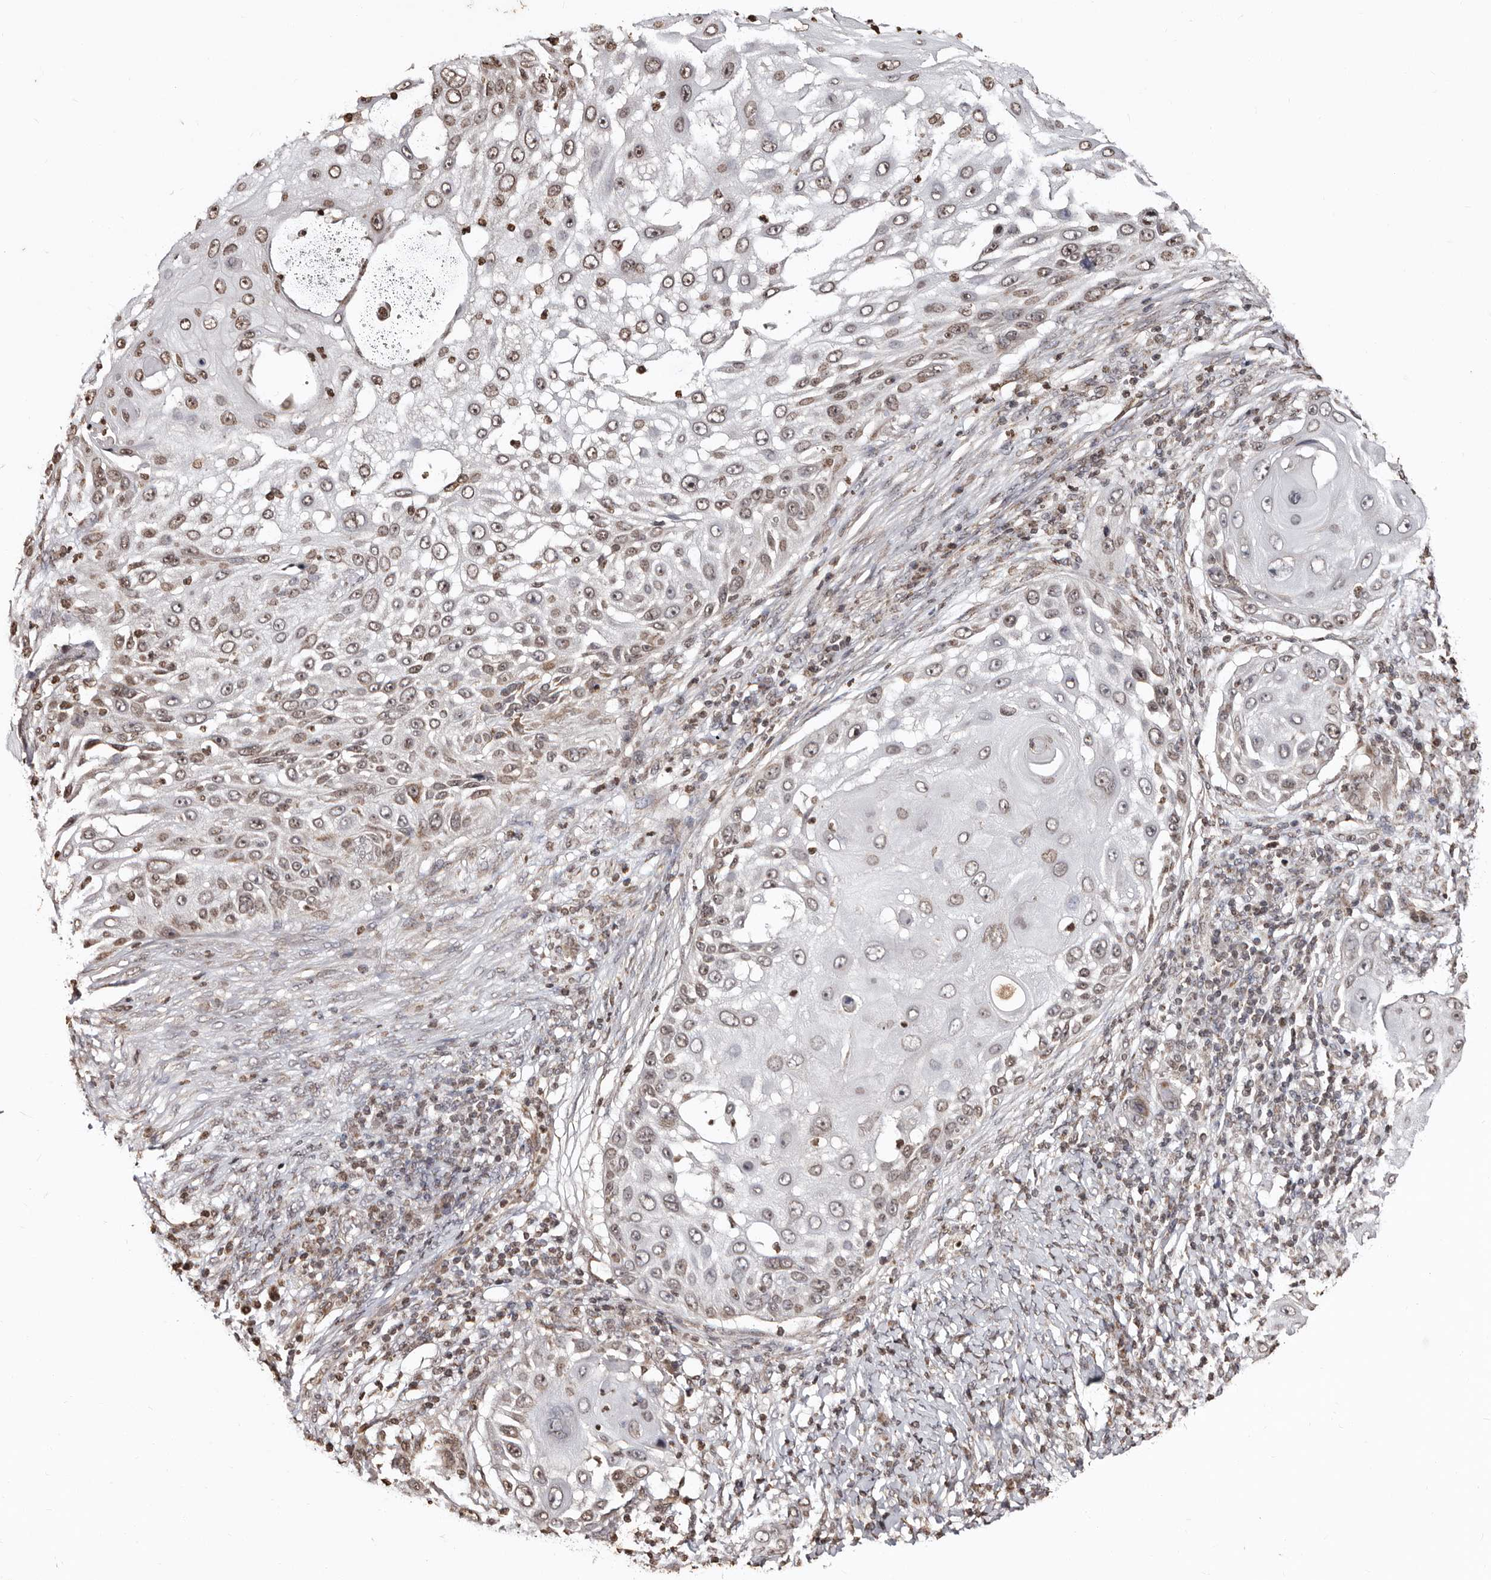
{"staining": {"intensity": "moderate", "quantity": "25%-75%", "location": "cytoplasmic/membranous,nuclear"}, "tissue": "skin cancer", "cell_type": "Tumor cells", "image_type": "cancer", "snomed": [{"axis": "morphology", "description": "Squamous cell carcinoma, NOS"}, {"axis": "topography", "description": "Skin"}], "caption": "Skin cancer (squamous cell carcinoma) stained for a protein (brown) displays moderate cytoplasmic/membranous and nuclear positive positivity in about 25%-75% of tumor cells.", "gene": "CCDC190", "patient": {"sex": "female", "age": 44}}